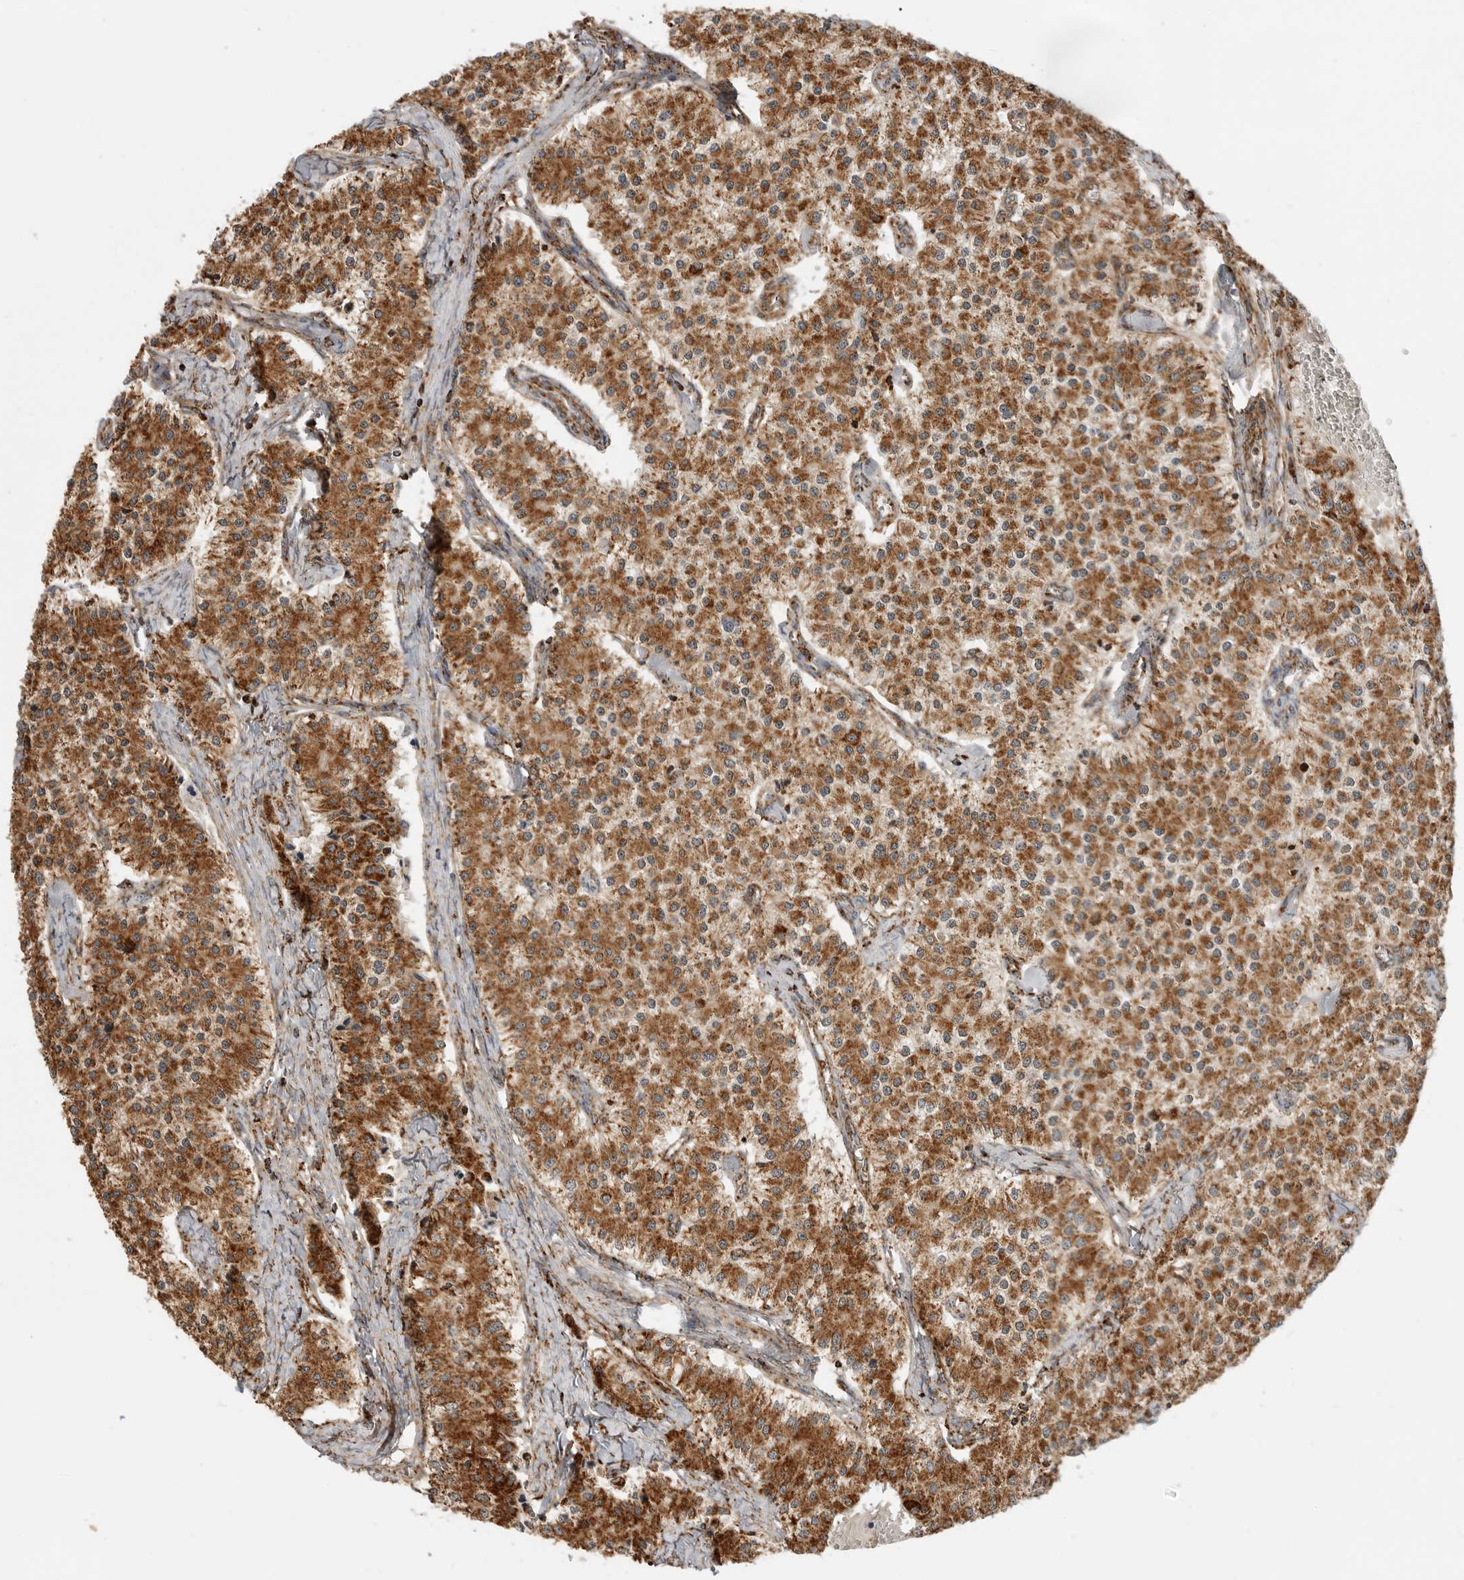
{"staining": {"intensity": "strong", "quantity": ">75%", "location": "cytoplasmic/membranous"}, "tissue": "carcinoid", "cell_type": "Tumor cells", "image_type": "cancer", "snomed": [{"axis": "morphology", "description": "Carcinoid, malignant, NOS"}, {"axis": "topography", "description": "Colon"}], "caption": "There is high levels of strong cytoplasmic/membranous expression in tumor cells of carcinoid (malignant), as demonstrated by immunohistochemical staining (brown color).", "gene": "BMP2K", "patient": {"sex": "female", "age": 52}}